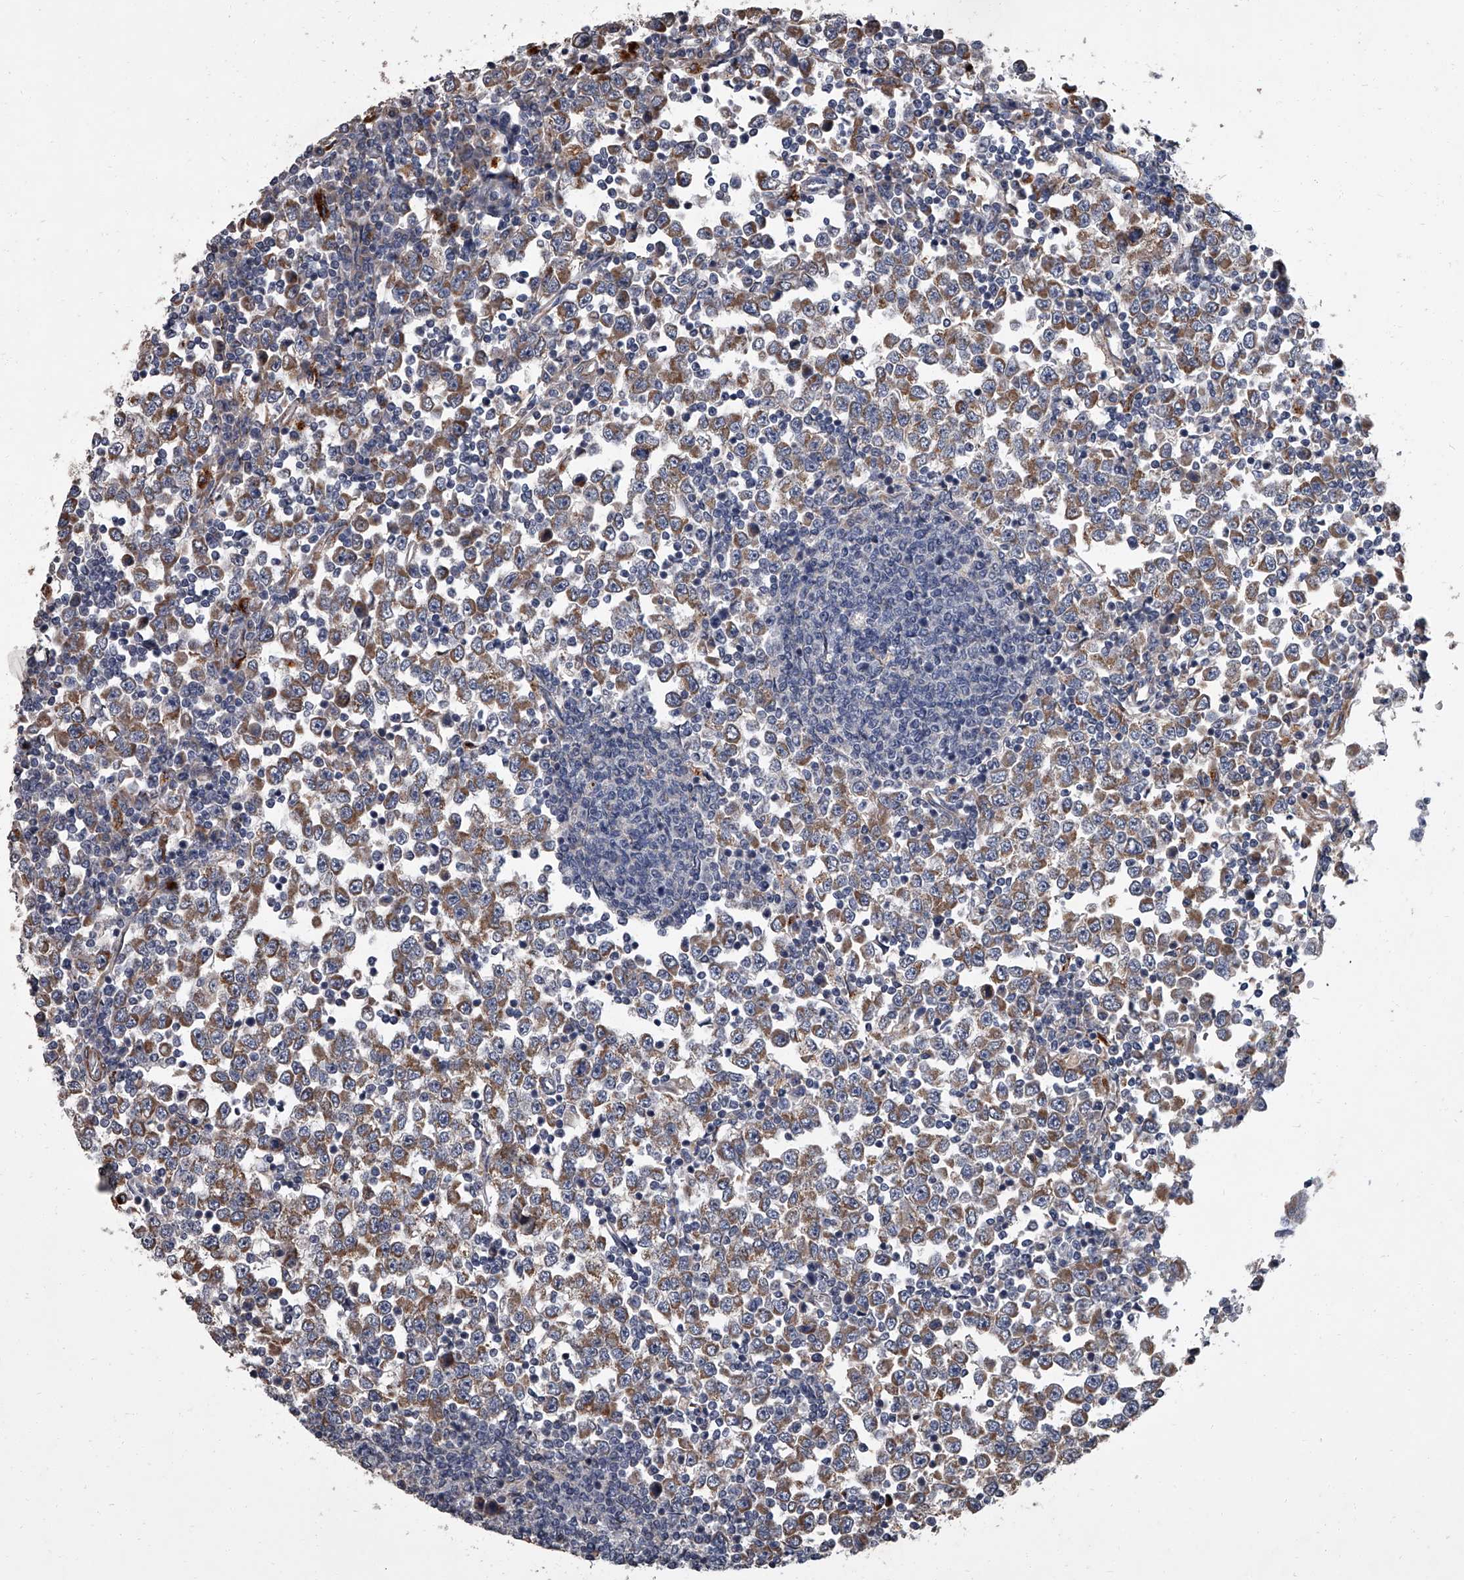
{"staining": {"intensity": "moderate", "quantity": ">75%", "location": "cytoplasmic/membranous"}, "tissue": "testis cancer", "cell_type": "Tumor cells", "image_type": "cancer", "snomed": [{"axis": "morphology", "description": "Seminoma, NOS"}, {"axis": "topography", "description": "Testis"}], "caption": "The image reveals immunohistochemical staining of testis cancer. There is moderate cytoplasmic/membranous positivity is seen in about >75% of tumor cells.", "gene": "SIRT4", "patient": {"sex": "male", "age": 65}}